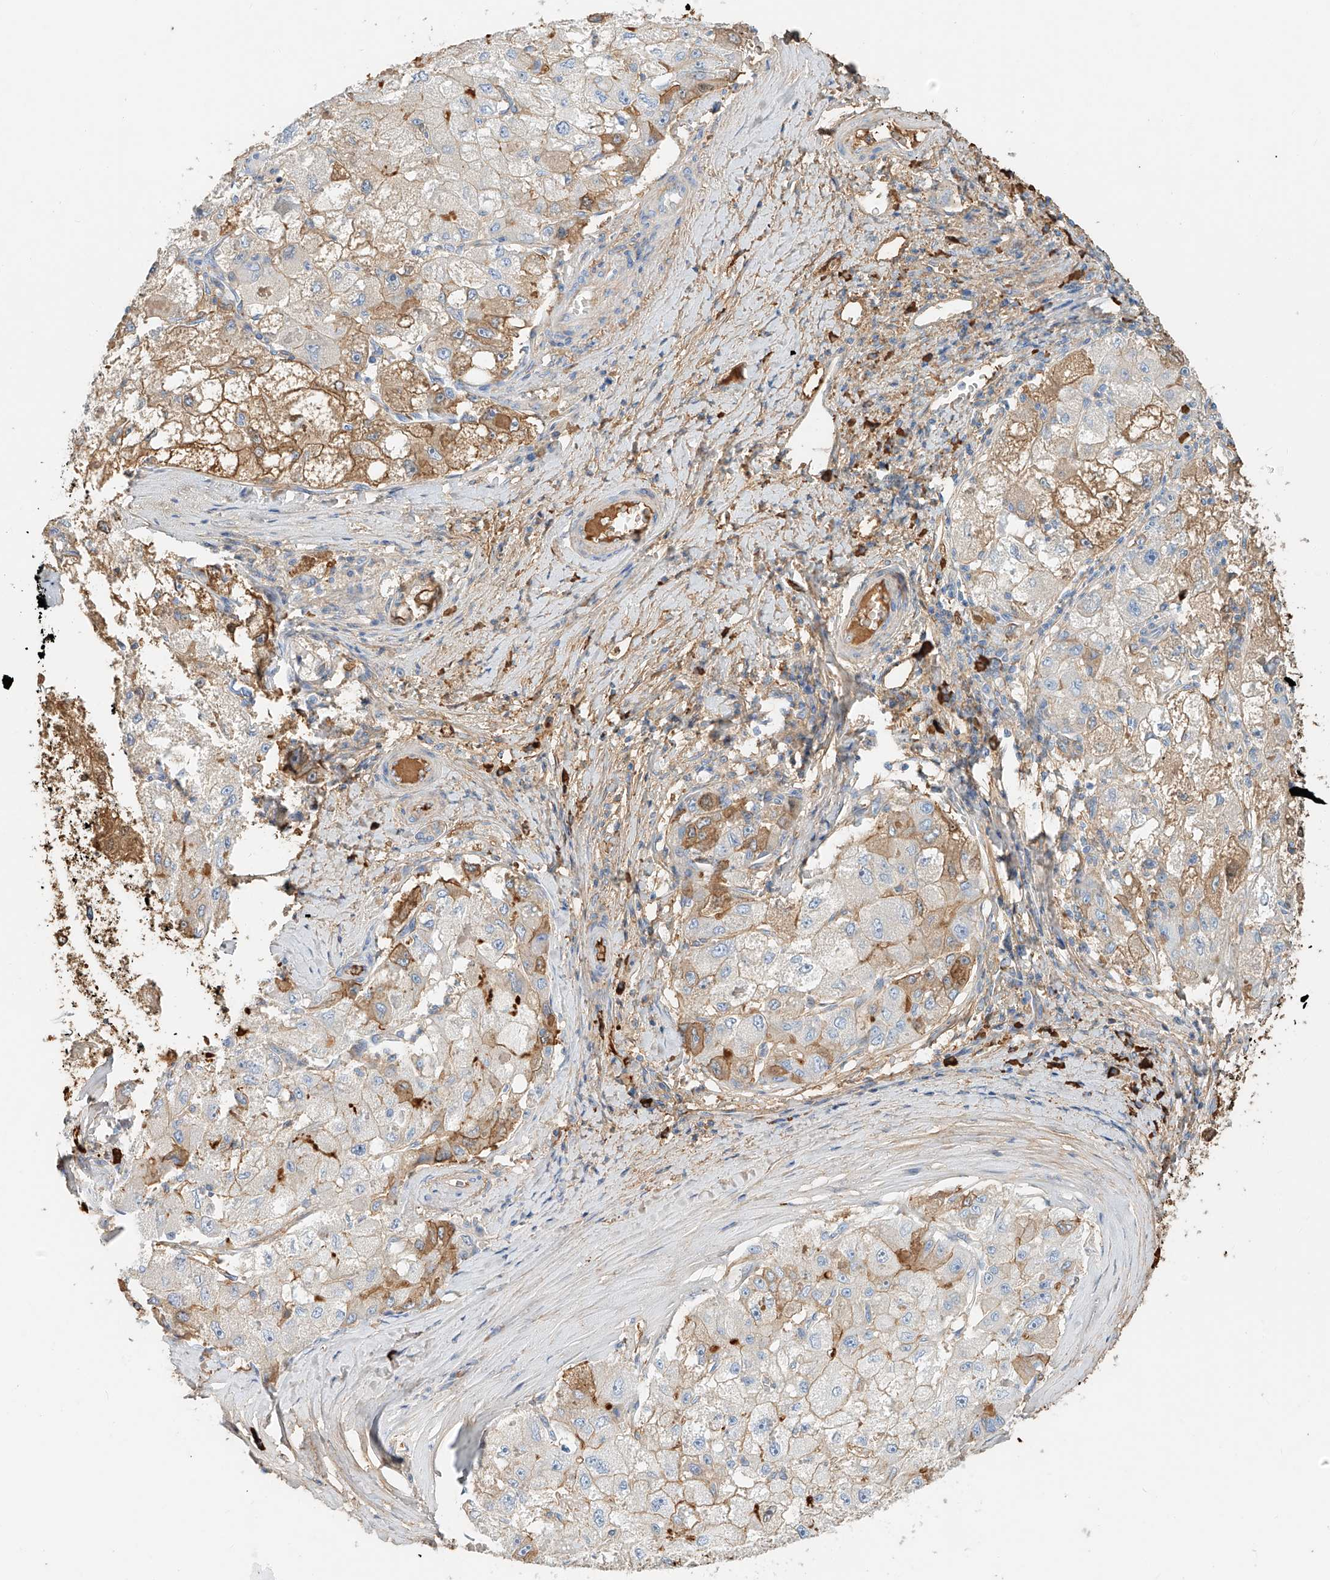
{"staining": {"intensity": "moderate", "quantity": "<25%", "location": "cytoplasmic/membranous"}, "tissue": "liver cancer", "cell_type": "Tumor cells", "image_type": "cancer", "snomed": [{"axis": "morphology", "description": "Carcinoma, Hepatocellular, NOS"}, {"axis": "topography", "description": "Liver"}], "caption": "An IHC photomicrograph of tumor tissue is shown. Protein staining in brown highlights moderate cytoplasmic/membranous positivity in hepatocellular carcinoma (liver) within tumor cells.", "gene": "ZFP30", "patient": {"sex": "male", "age": 80}}